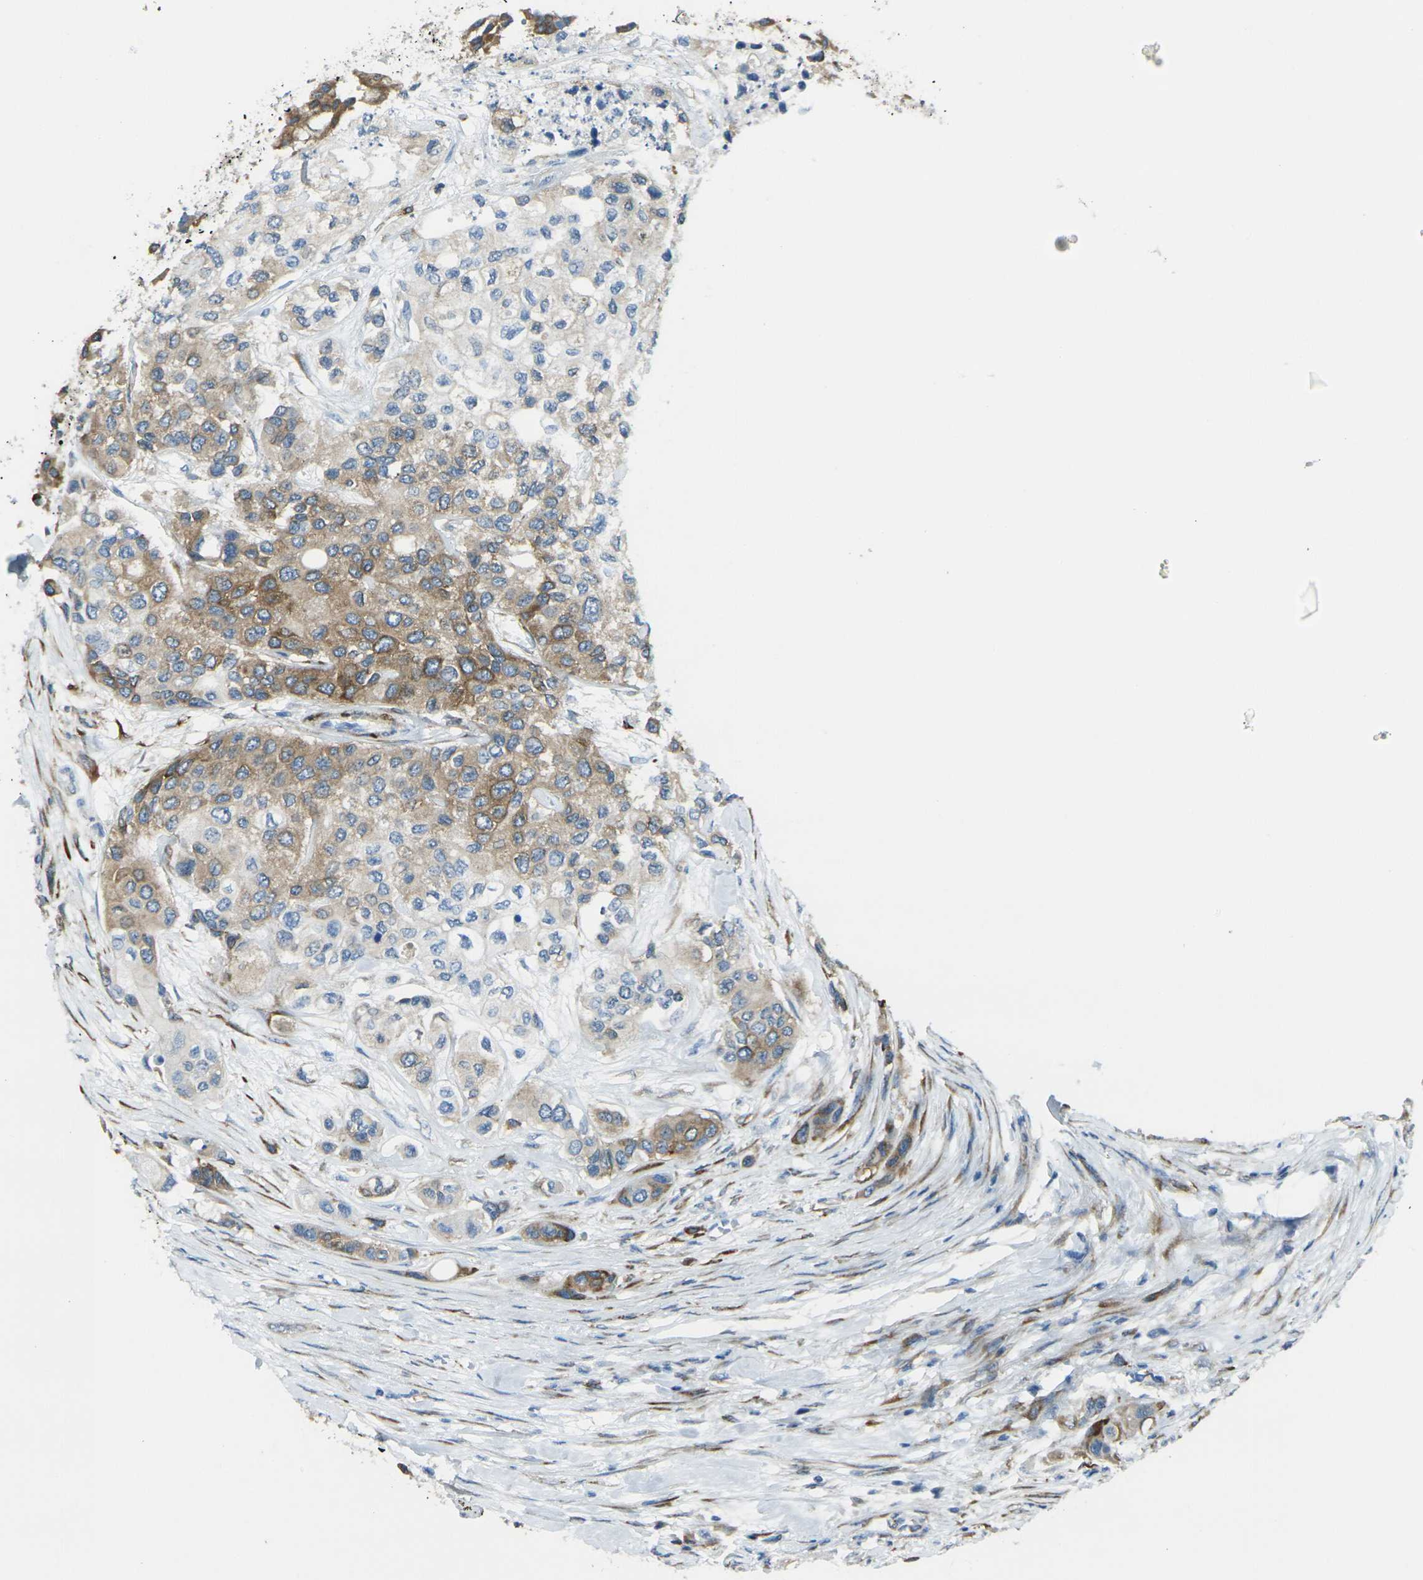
{"staining": {"intensity": "moderate", "quantity": "25%-75%", "location": "cytoplasmic/membranous"}, "tissue": "urothelial cancer", "cell_type": "Tumor cells", "image_type": "cancer", "snomed": [{"axis": "morphology", "description": "Urothelial carcinoma, High grade"}, {"axis": "topography", "description": "Urinary bladder"}], "caption": "The histopathology image shows immunohistochemical staining of urothelial cancer. There is moderate cytoplasmic/membranous positivity is appreciated in approximately 25%-75% of tumor cells.", "gene": "CELSR2", "patient": {"sex": "female", "age": 56}}